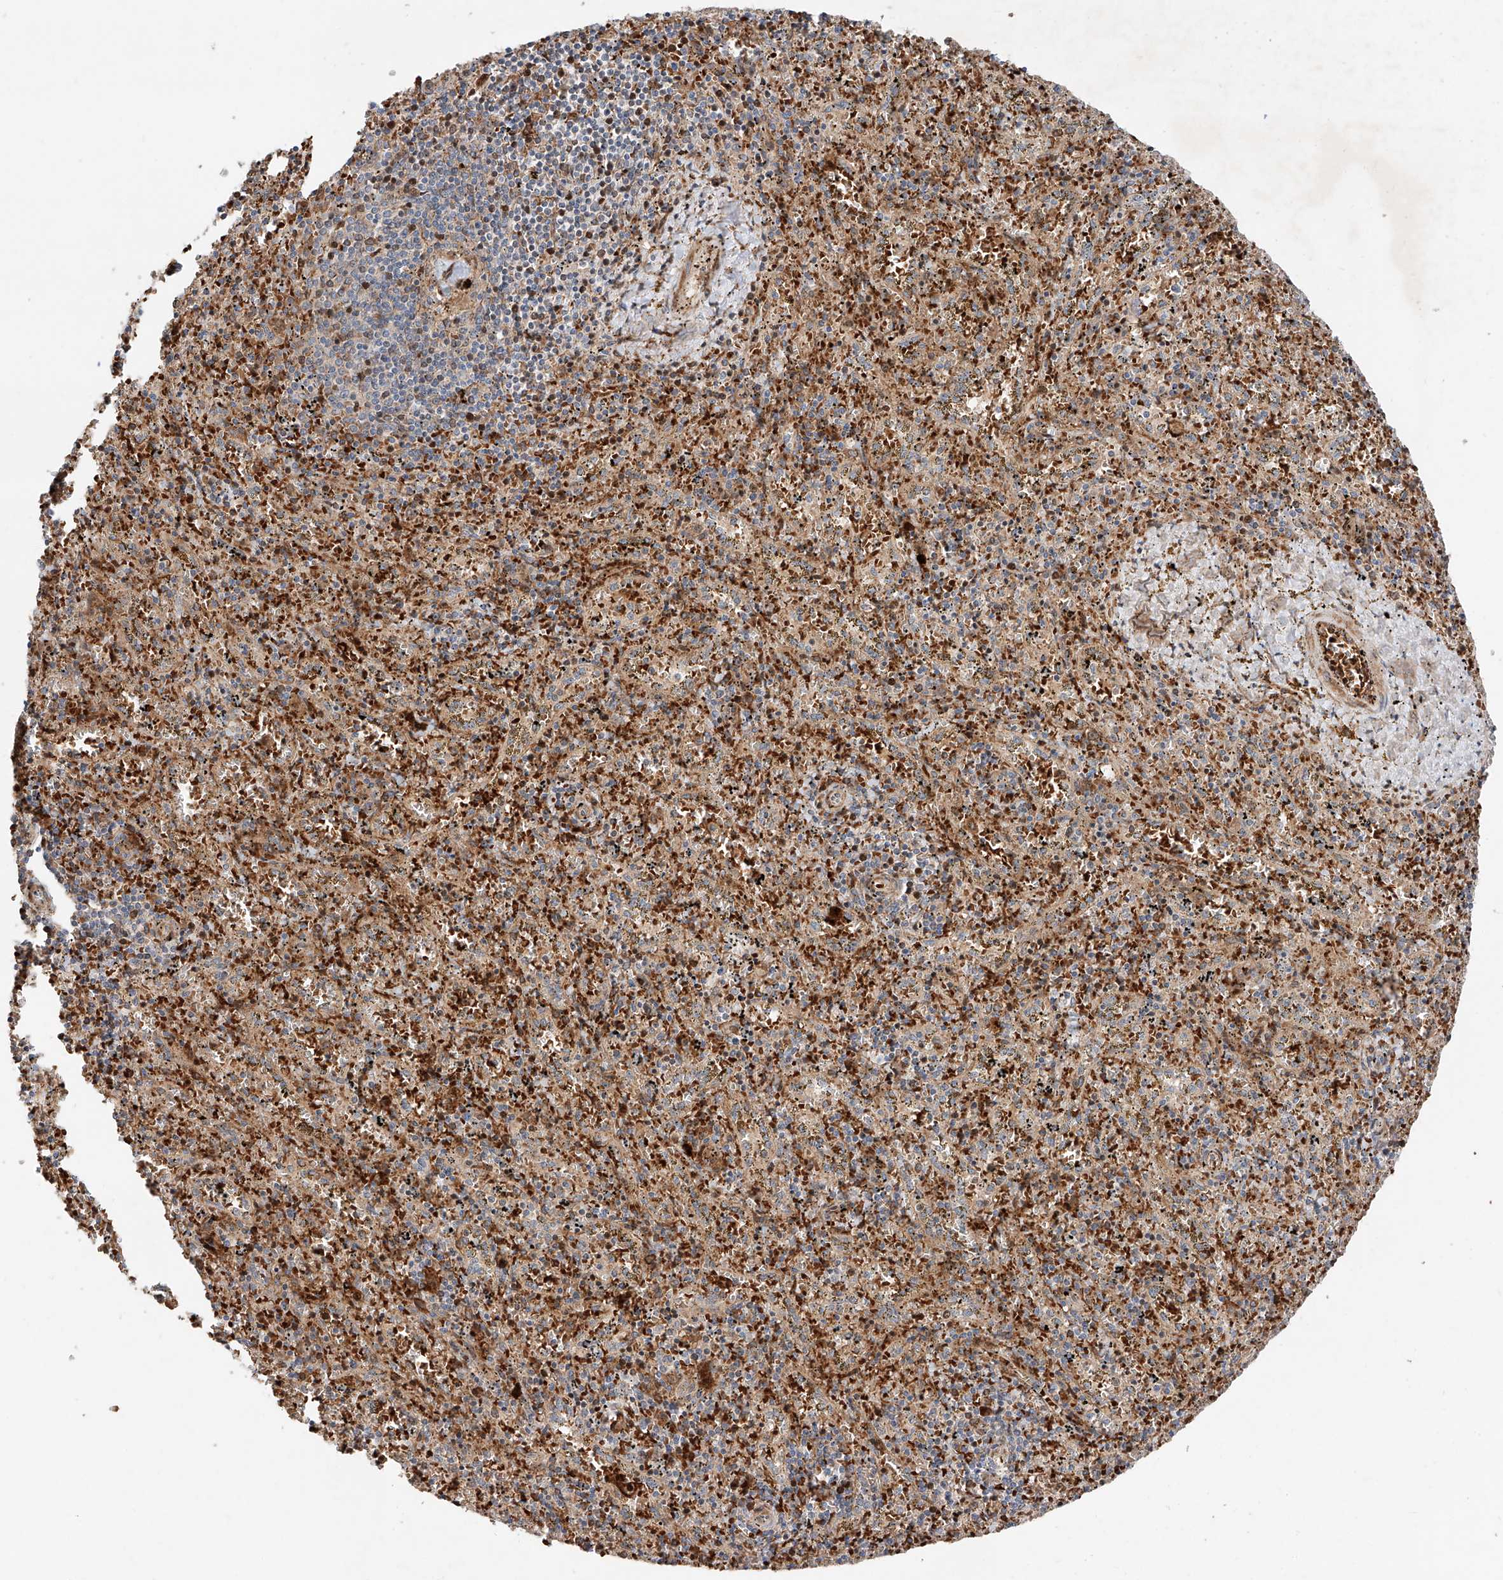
{"staining": {"intensity": "negative", "quantity": "none", "location": "none"}, "tissue": "spleen", "cell_type": "Cells in red pulp", "image_type": "normal", "snomed": [{"axis": "morphology", "description": "Normal tissue, NOS"}, {"axis": "topography", "description": "Spleen"}], "caption": "A high-resolution micrograph shows immunohistochemistry (IHC) staining of benign spleen, which exhibits no significant positivity in cells in red pulp. (Stains: DAB IHC with hematoxylin counter stain, Microscopy: brightfield microscopy at high magnification).", "gene": "USF3", "patient": {"sex": "male", "age": 11}}